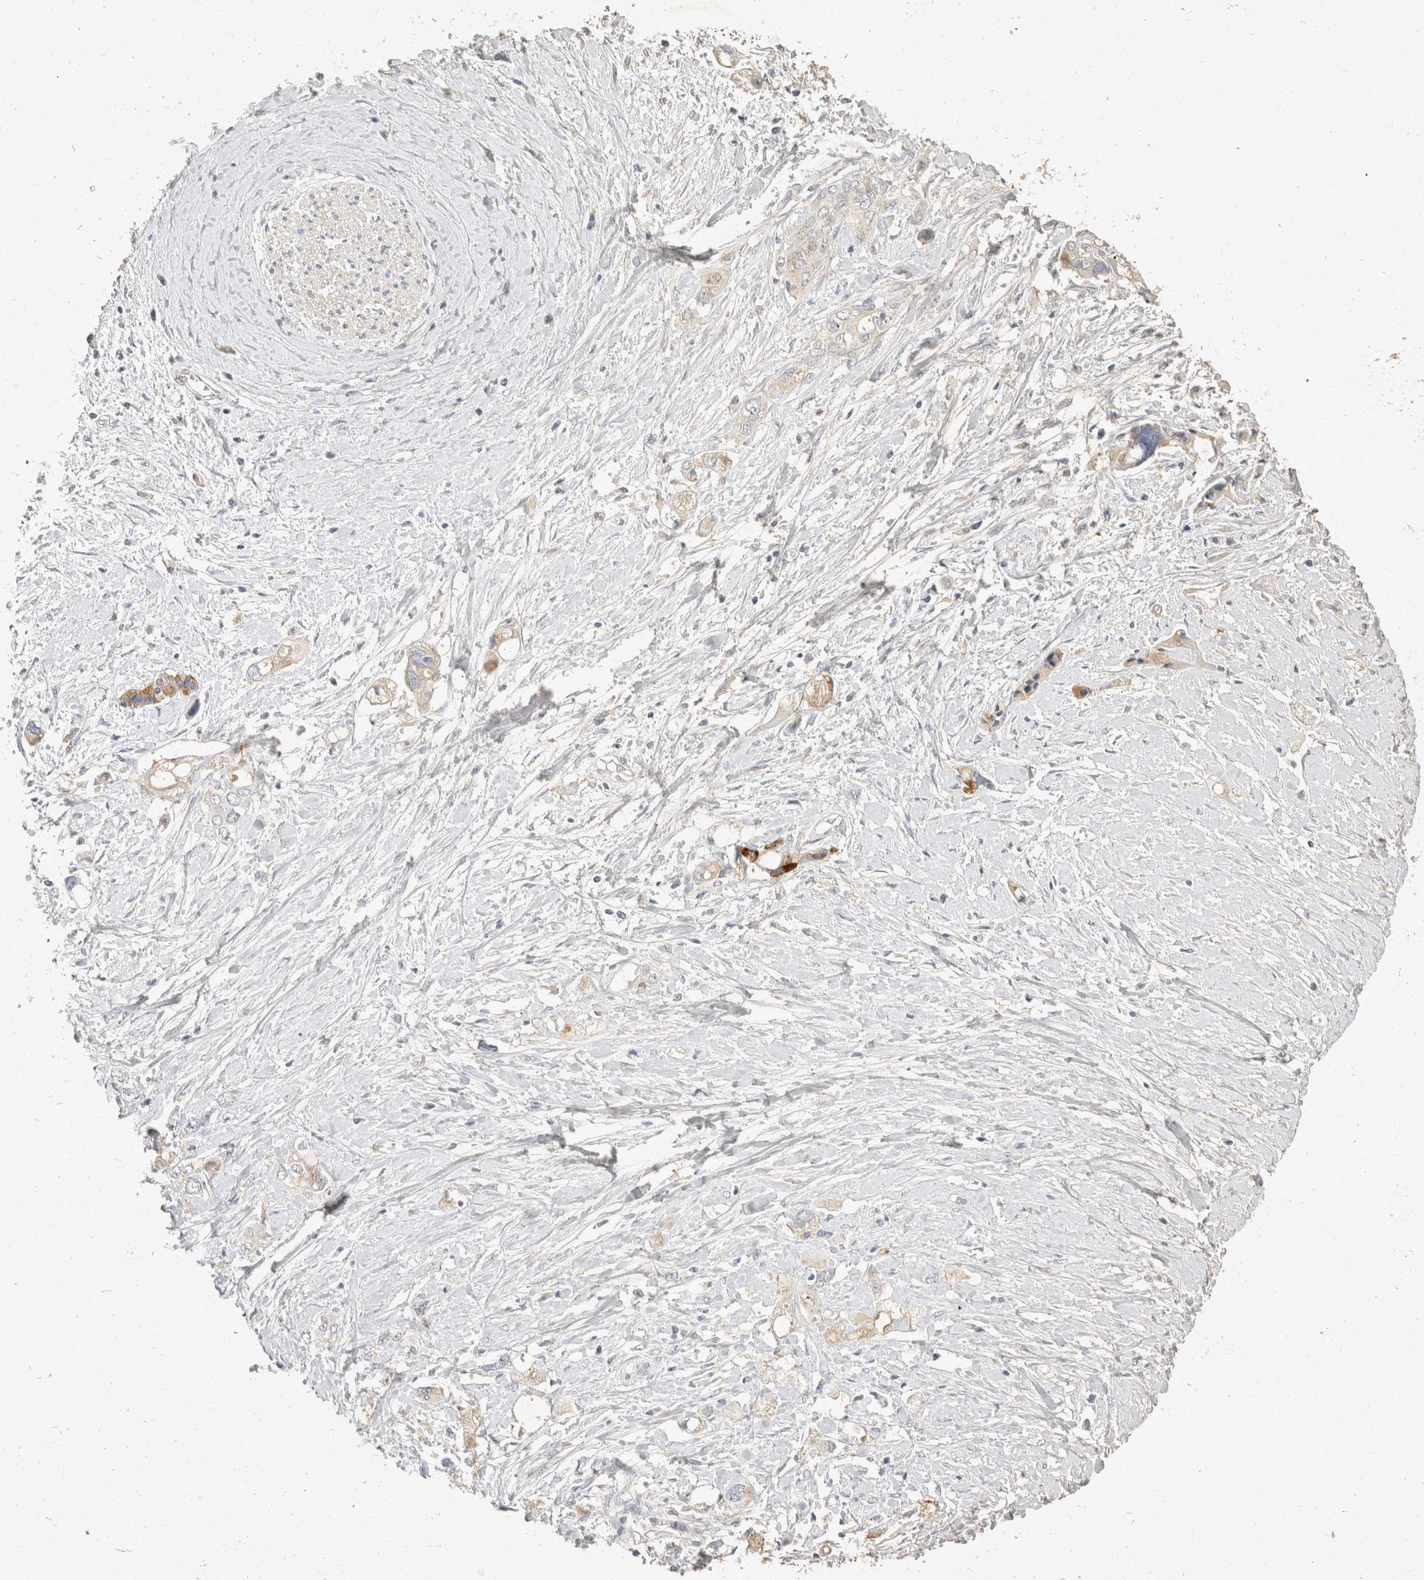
{"staining": {"intensity": "weak", "quantity": "<25%", "location": "cytoplasmic/membranous"}, "tissue": "pancreatic cancer", "cell_type": "Tumor cells", "image_type": "cancer", "snomed": [{"axis": "morphology", "description": "Adenocarcinoma, NOS"}, {"axis": "topography", "description": "Pancreas"}], "caption": "The photomicrograph exhibits no staining of tumor cells in pancreatic adenocarcinoma.", "gene": "TOM1L2", "patient": {"sex": "female", "age": 56}}